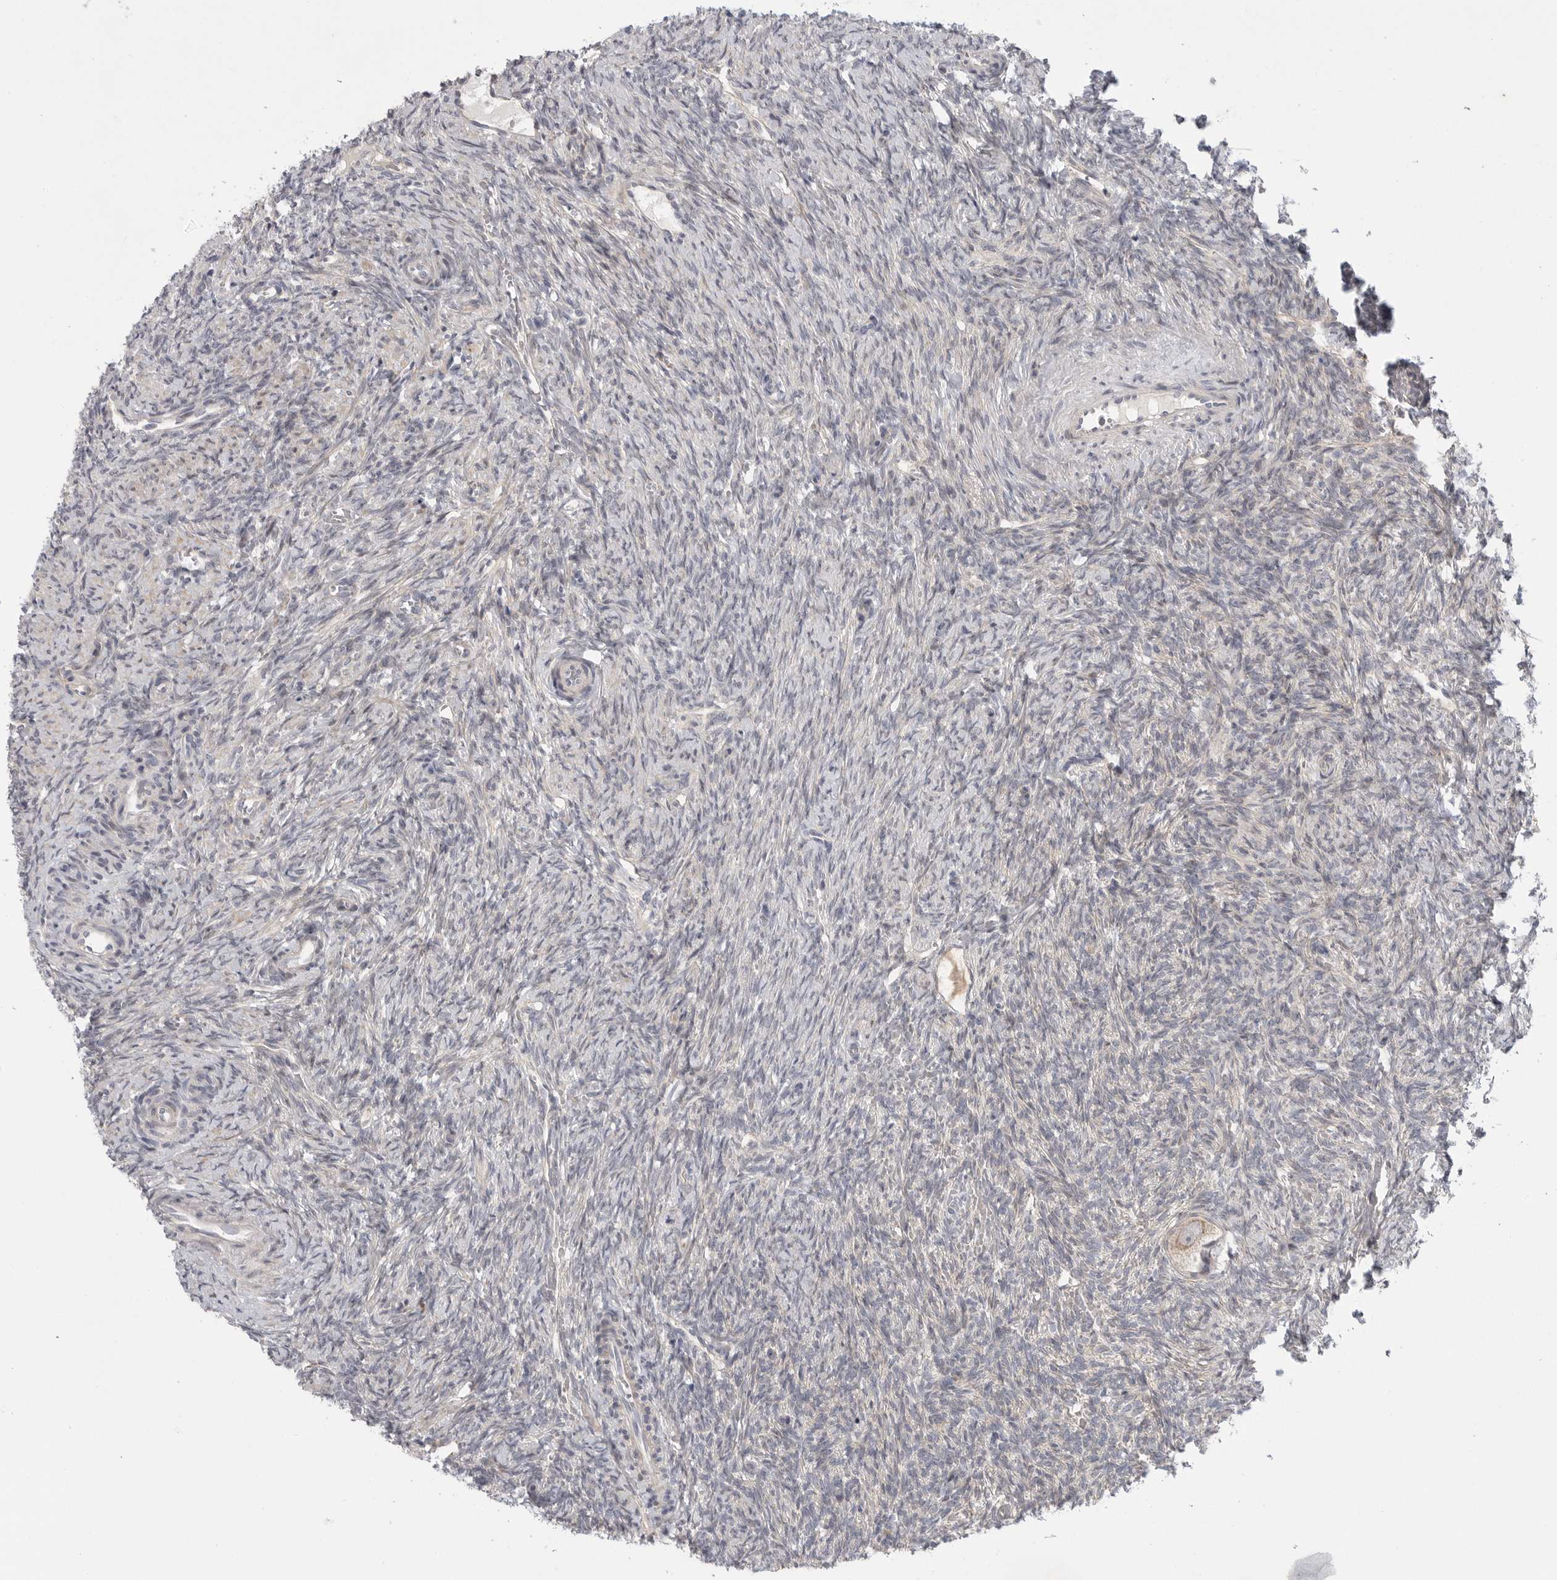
{"staining": {"intensity": "weak", "quantity": ">75%", "location": "cytoplasmic/membranous"}, "tissue": "ovary", "cell_type": "Follicle cells", "image_type": "normal", "snomed": [{"axis": "morphology", "description": "Normal tissue, NOS"}, {"axis": "topography", "description": "Ovary"}], "caption": "Immunohistochemical staining of benign ovary reveals low levels of weak cytoplasmic/membranous staining in approximately >75% of follicle cells. (Stains: DAB in brown, nuclei in blue, Microscopy: brightfield microscopy at high magnification).", "gene": "FBXO43", "patient": {"sex": "female", "age": 41}}